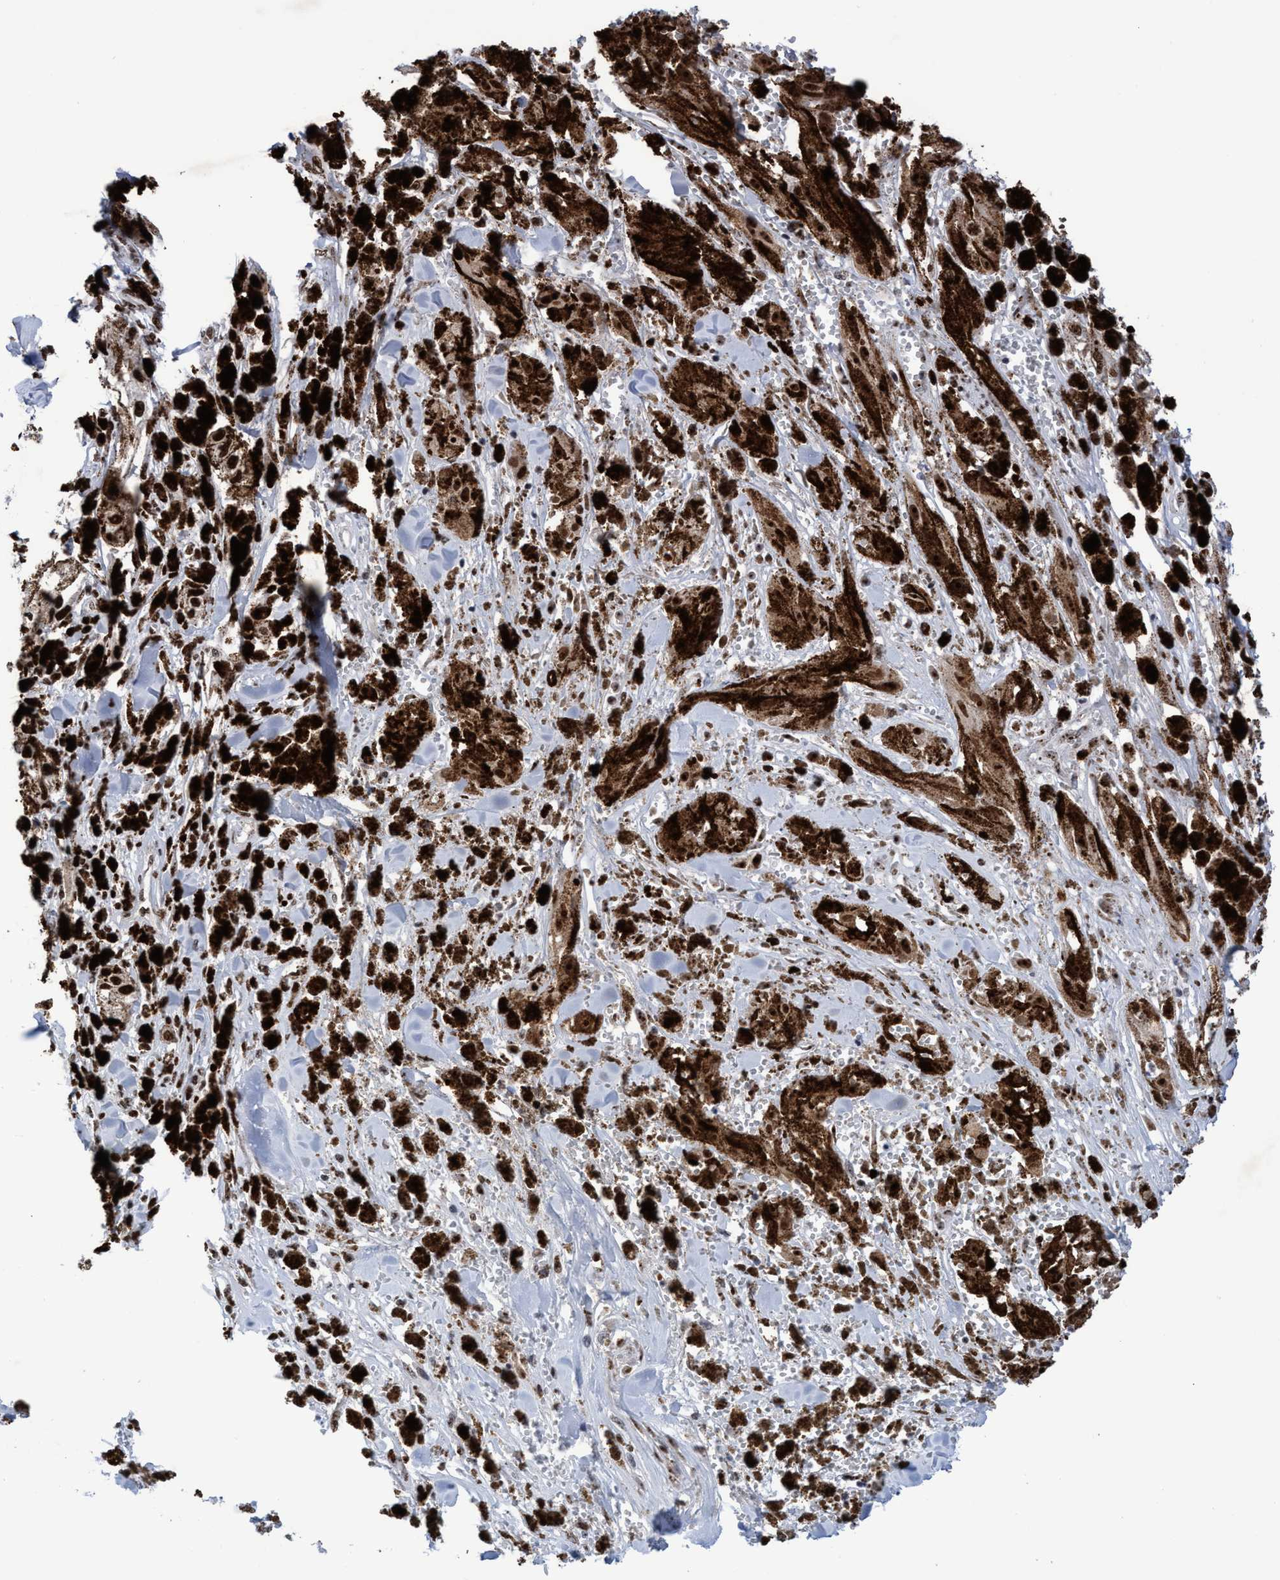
{"staining": {"intensity": "moderate", "quantity": ">75%", "location": "cytoplasmic/membranous,nuclear"}, "tissue": "melanoma", "cell_type": "Tumor cells", "image_type": "cancer", "snomed": [{"axis": "morphology", "description": "Malignant melanoma, NOS"}, {"axis": "topography", "description": "Skin"}], "caption": "The photomicrograph exhibits a brown stain indicating the presence of a protein in the cytoplasmic/membranous and nuclear of tumor cells in melanoma. Ihc stains the protein in brown and the nuclei are stained blue.", "gene": "EFCAB10", "patient": {"sex": "male", "age": 88}}